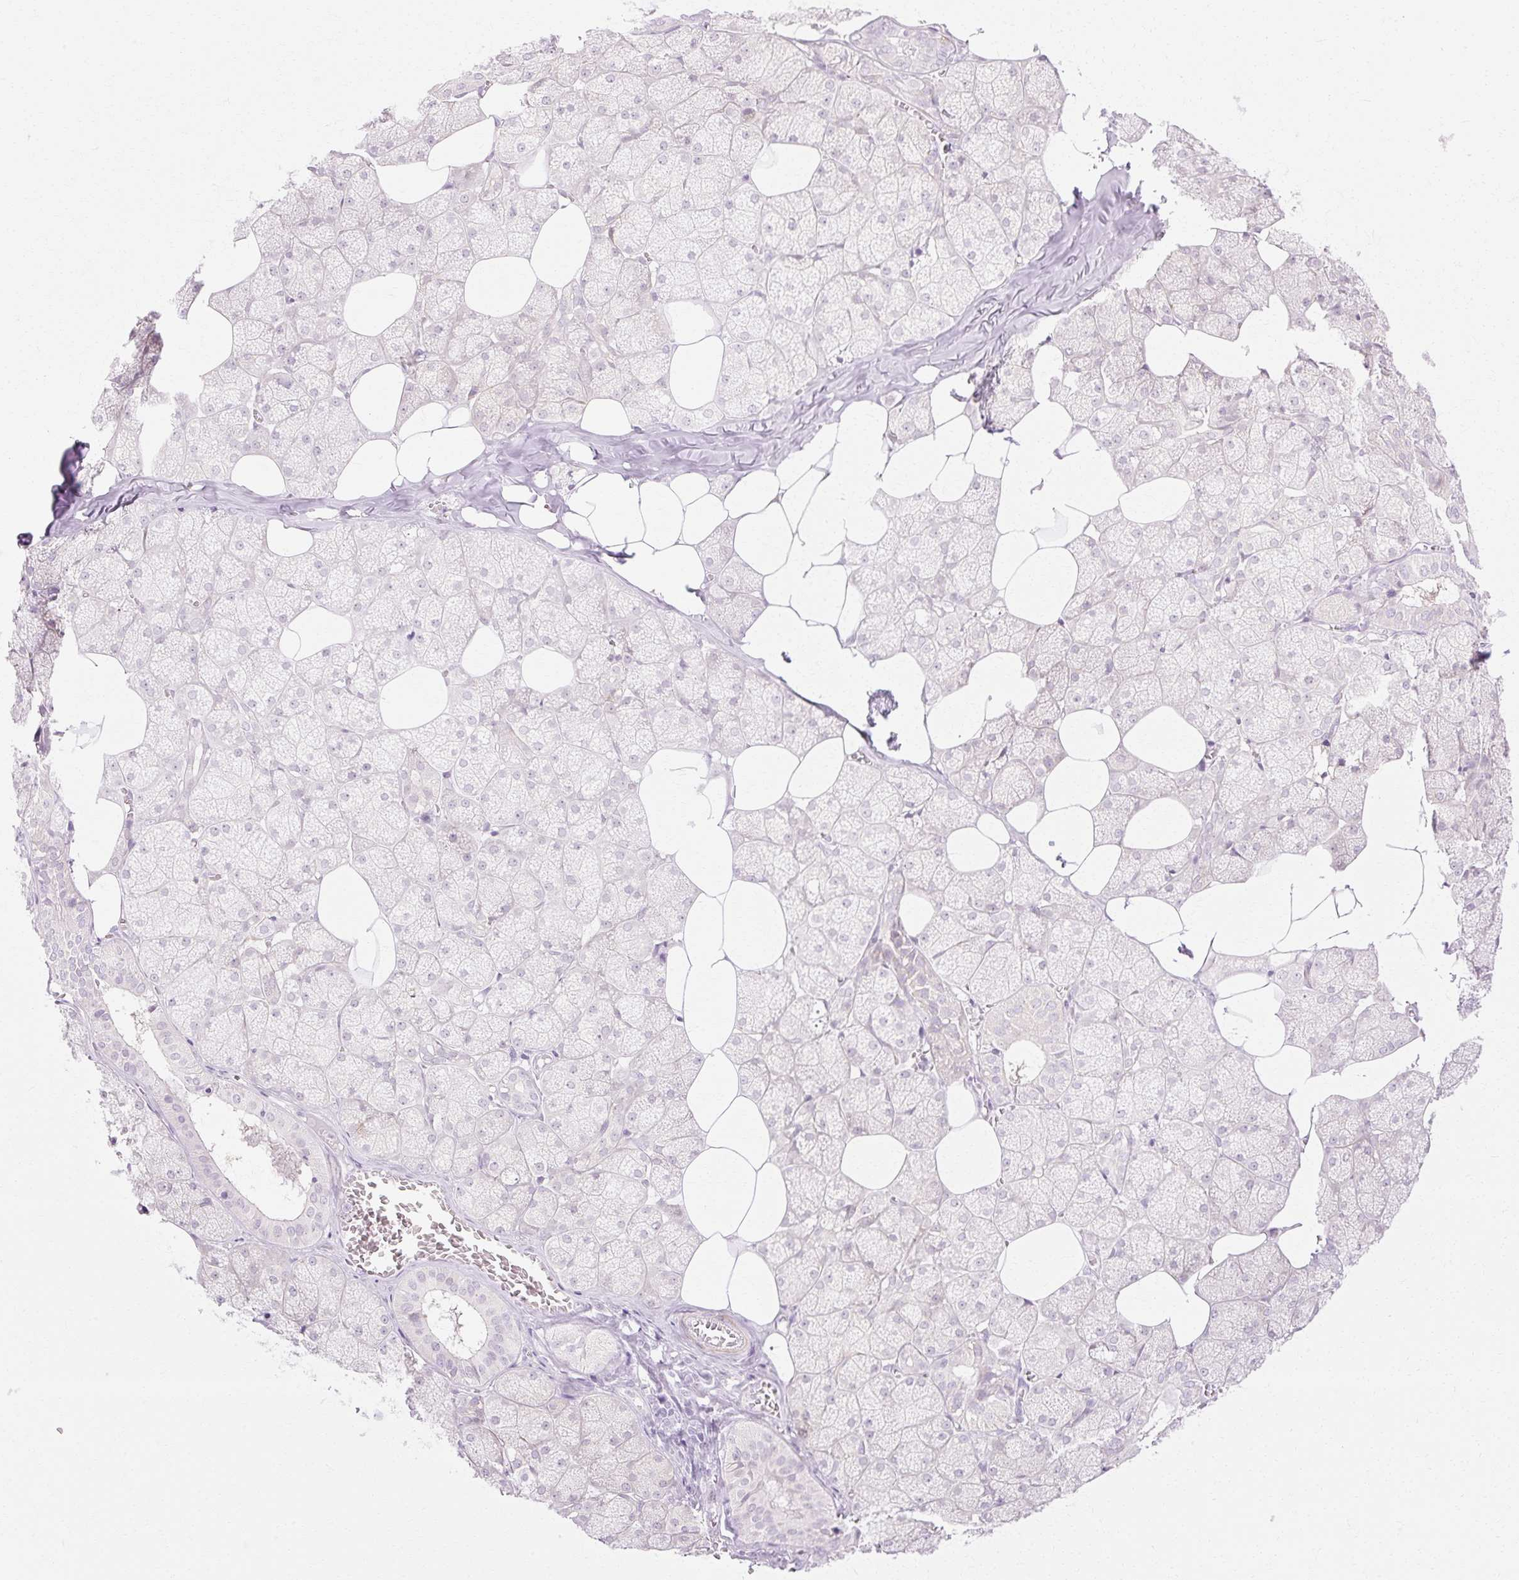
{"staining": {"intensity": "weak", "quantity": "25%-75%", "location": "cytoplasmic/membranous"}, "tissue": "salivary gland", "cell_type": "Glandular cells", "image_type": "normal", "snomed": [{"axis": "morphology", "description": "Normal tissue, NOS"}, {"axis": "topography", "description": "Salivary gland"}, {"axis": "topography", "description": "Peripheral nerve tissue"}], "caption": "DAB (3,3'-diaminobenzidine) immunohistochemical staining of normal human salivary gland displays weak cytoplasmic/membranous protein staining in about 25%-75% of glandular cells.", "gene": "C3orf49", "patient": {"sex": "male", "age": 38}}